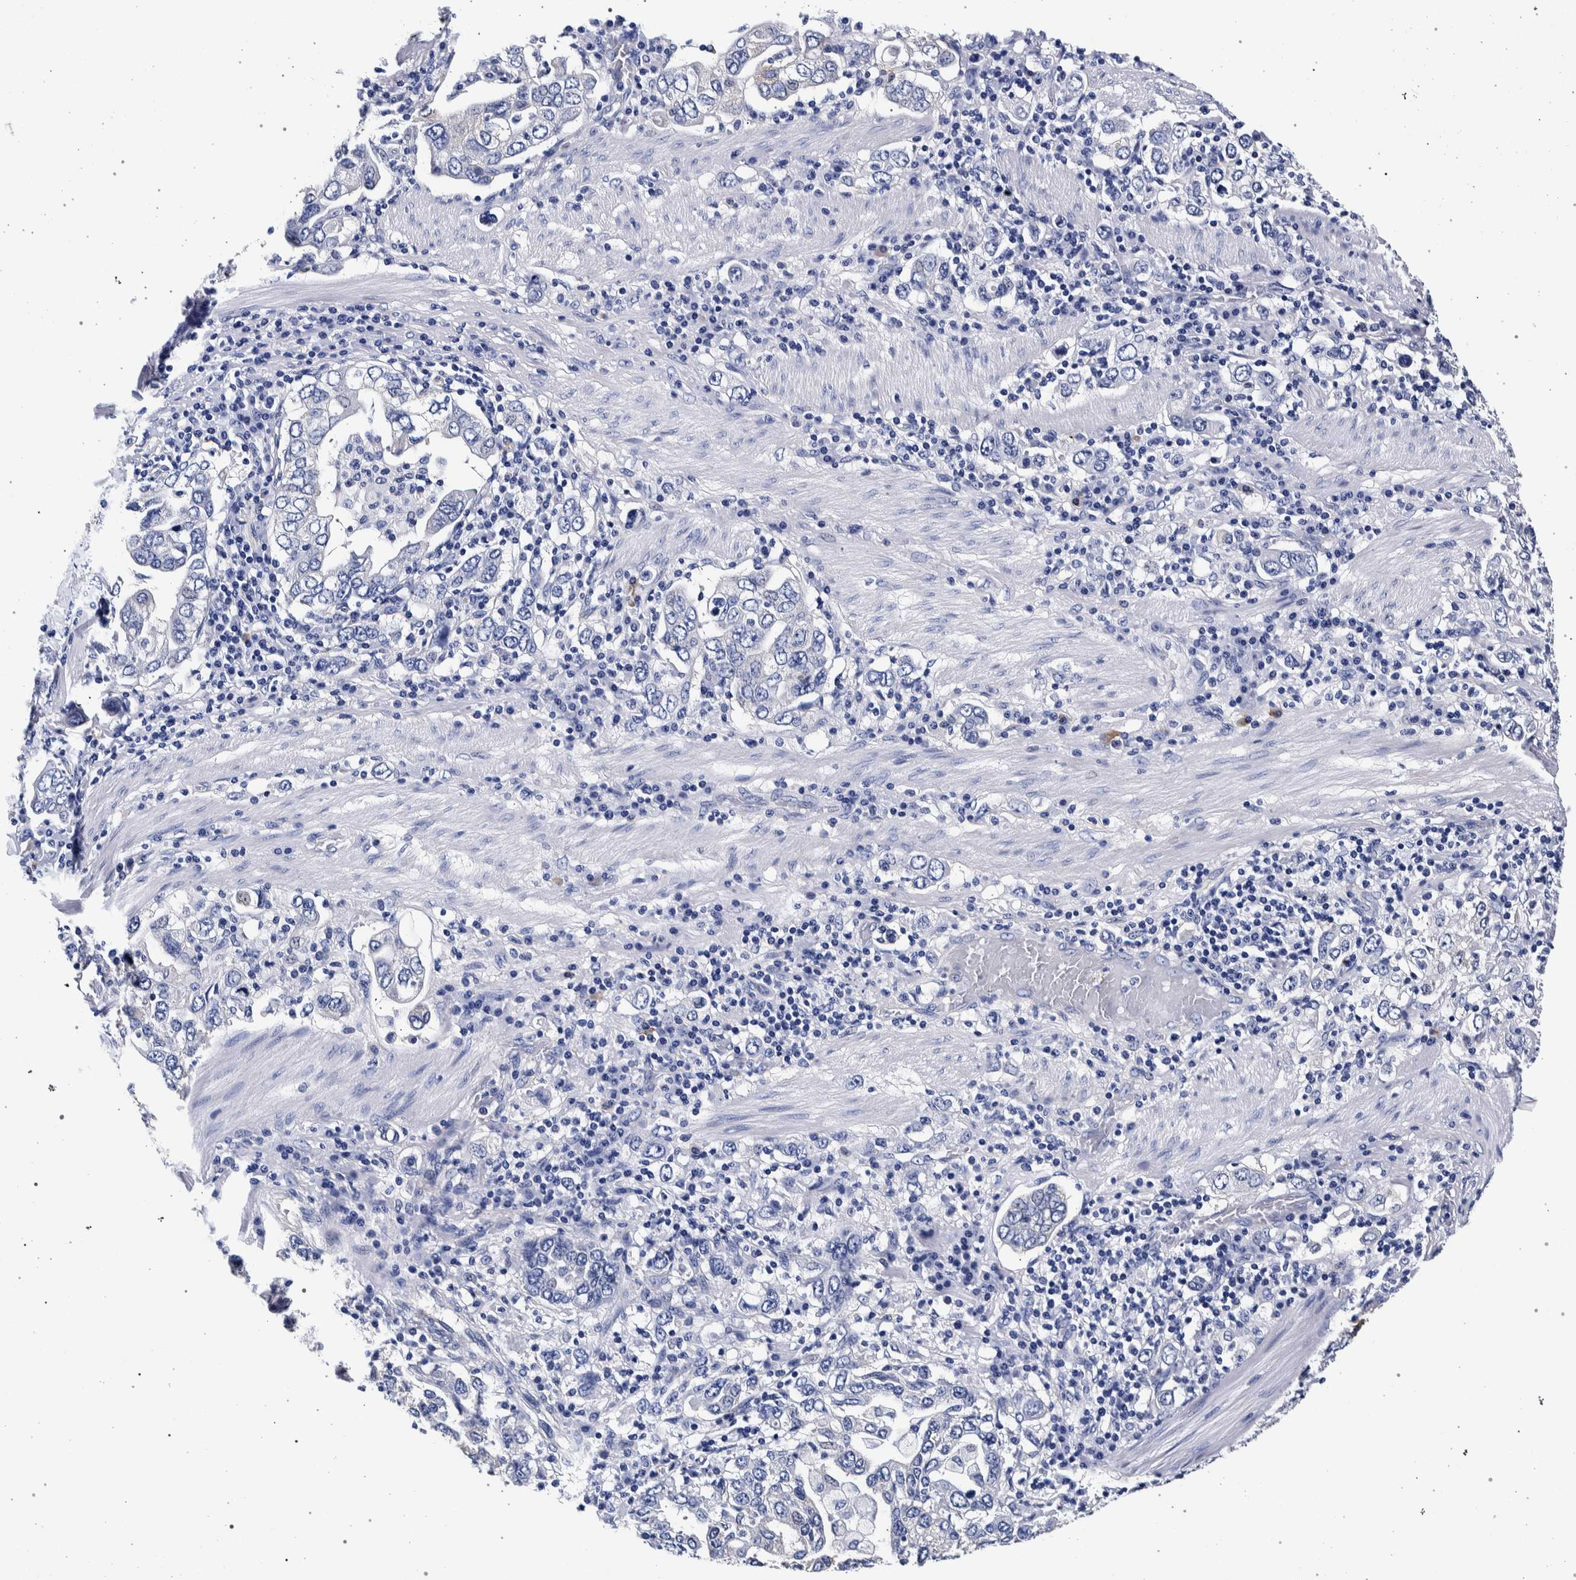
{"staining": {"intensity": "negative", "quantity": "none", "location": "none"}, "tissue": "stomach cancer", "cell_type": "Tumor cells", "image_type": "cancer", "snomed": [{"axis": "morphology", "description": "Adenocarcinoma, NOS"}, {"axis": "topography", "description": "Stomach, upper"}], "caption": "A histopathology image of stomach cancer (adenocarcinoma) stained for a protein shows no brown staining in tumor cells.", "gene": "NIBAN2", "patient": {"sex": "male", "age": 62}}